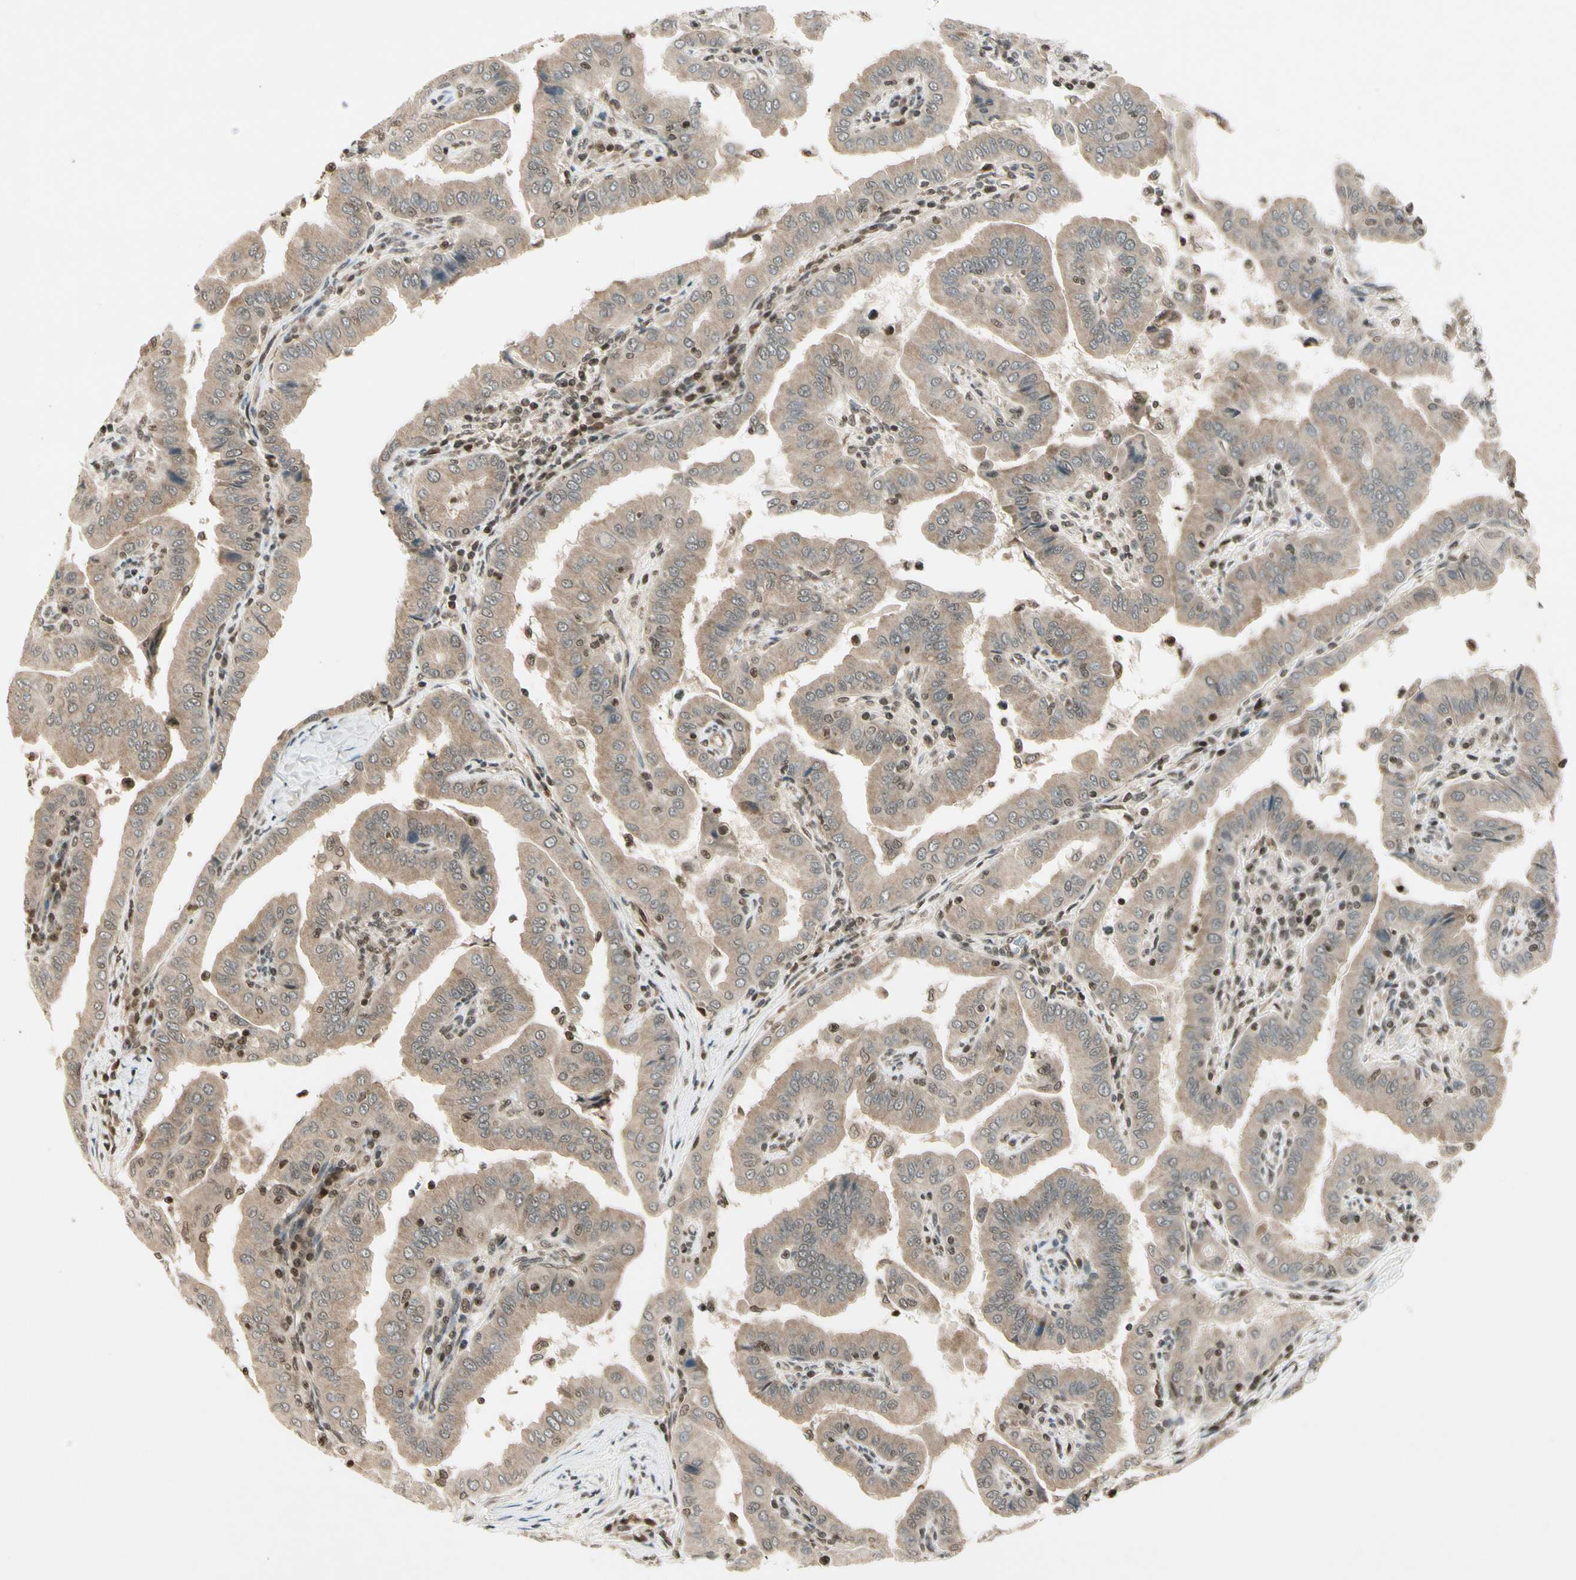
{"staining": {"intensity": "weak", "quantity": ">75%", "location": "cytoplasmic/membranous"}, "tissue": "thyroid cancer", "cell_type": "Tumor cells", "image_type": "cancer", "snomed": [{"axis": "morphology", "description": "Papillary adenocarcinoma, NOS"}, {"axis": "topography", "description": "Thyroid gland"}], "caption": "Brown immunohistochemical staining in human thyroid cancer (papillary adenocarcinoma) displays weak cytoplasmic/membranous staining in approximately >75% of tumor cells.", "gene": "SMN2", "patient": {"sex": "male", "age": 33}}